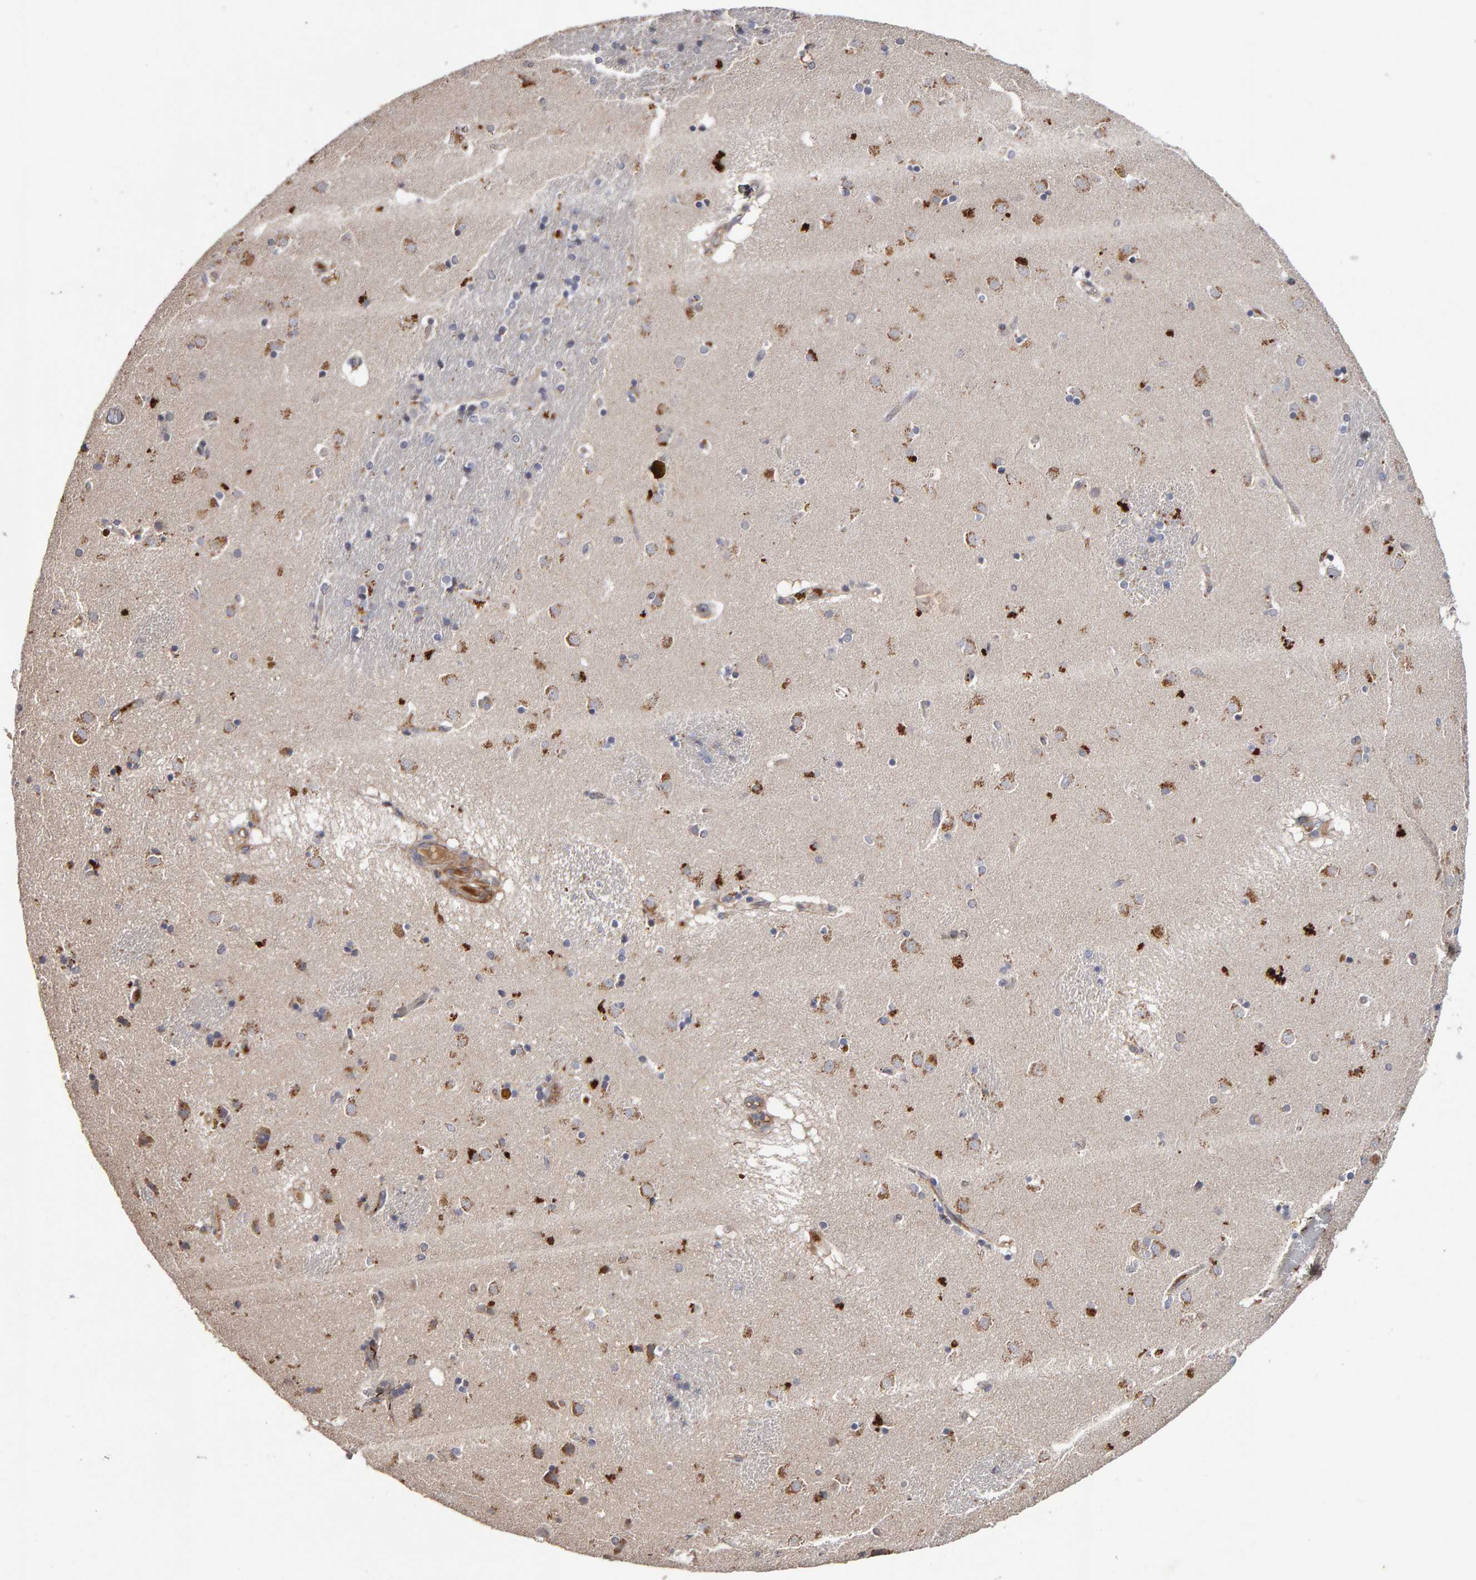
{"staining": {"intensity": "moderate", "quantity": "25%-75%", "location": "cytoplasmic/membranous"}, "tissue": "caudate", "cell_type": "Glial cells", "image_type": "normal", "snomed": [{"axis": "morphology", "description": "Normal tissue, NOS"}, {"axis": "topography", "description": "Lateral ventricle wall"}], "caption": "A photomicrograph showing moderate cytoplasmic/membranous staining in about 25%-75% of glial cells in benign caudate, as visualized by brown immunohistochemical staining.", "gene": "CANT1", "patient": {"sex": "male", "age": 70}}